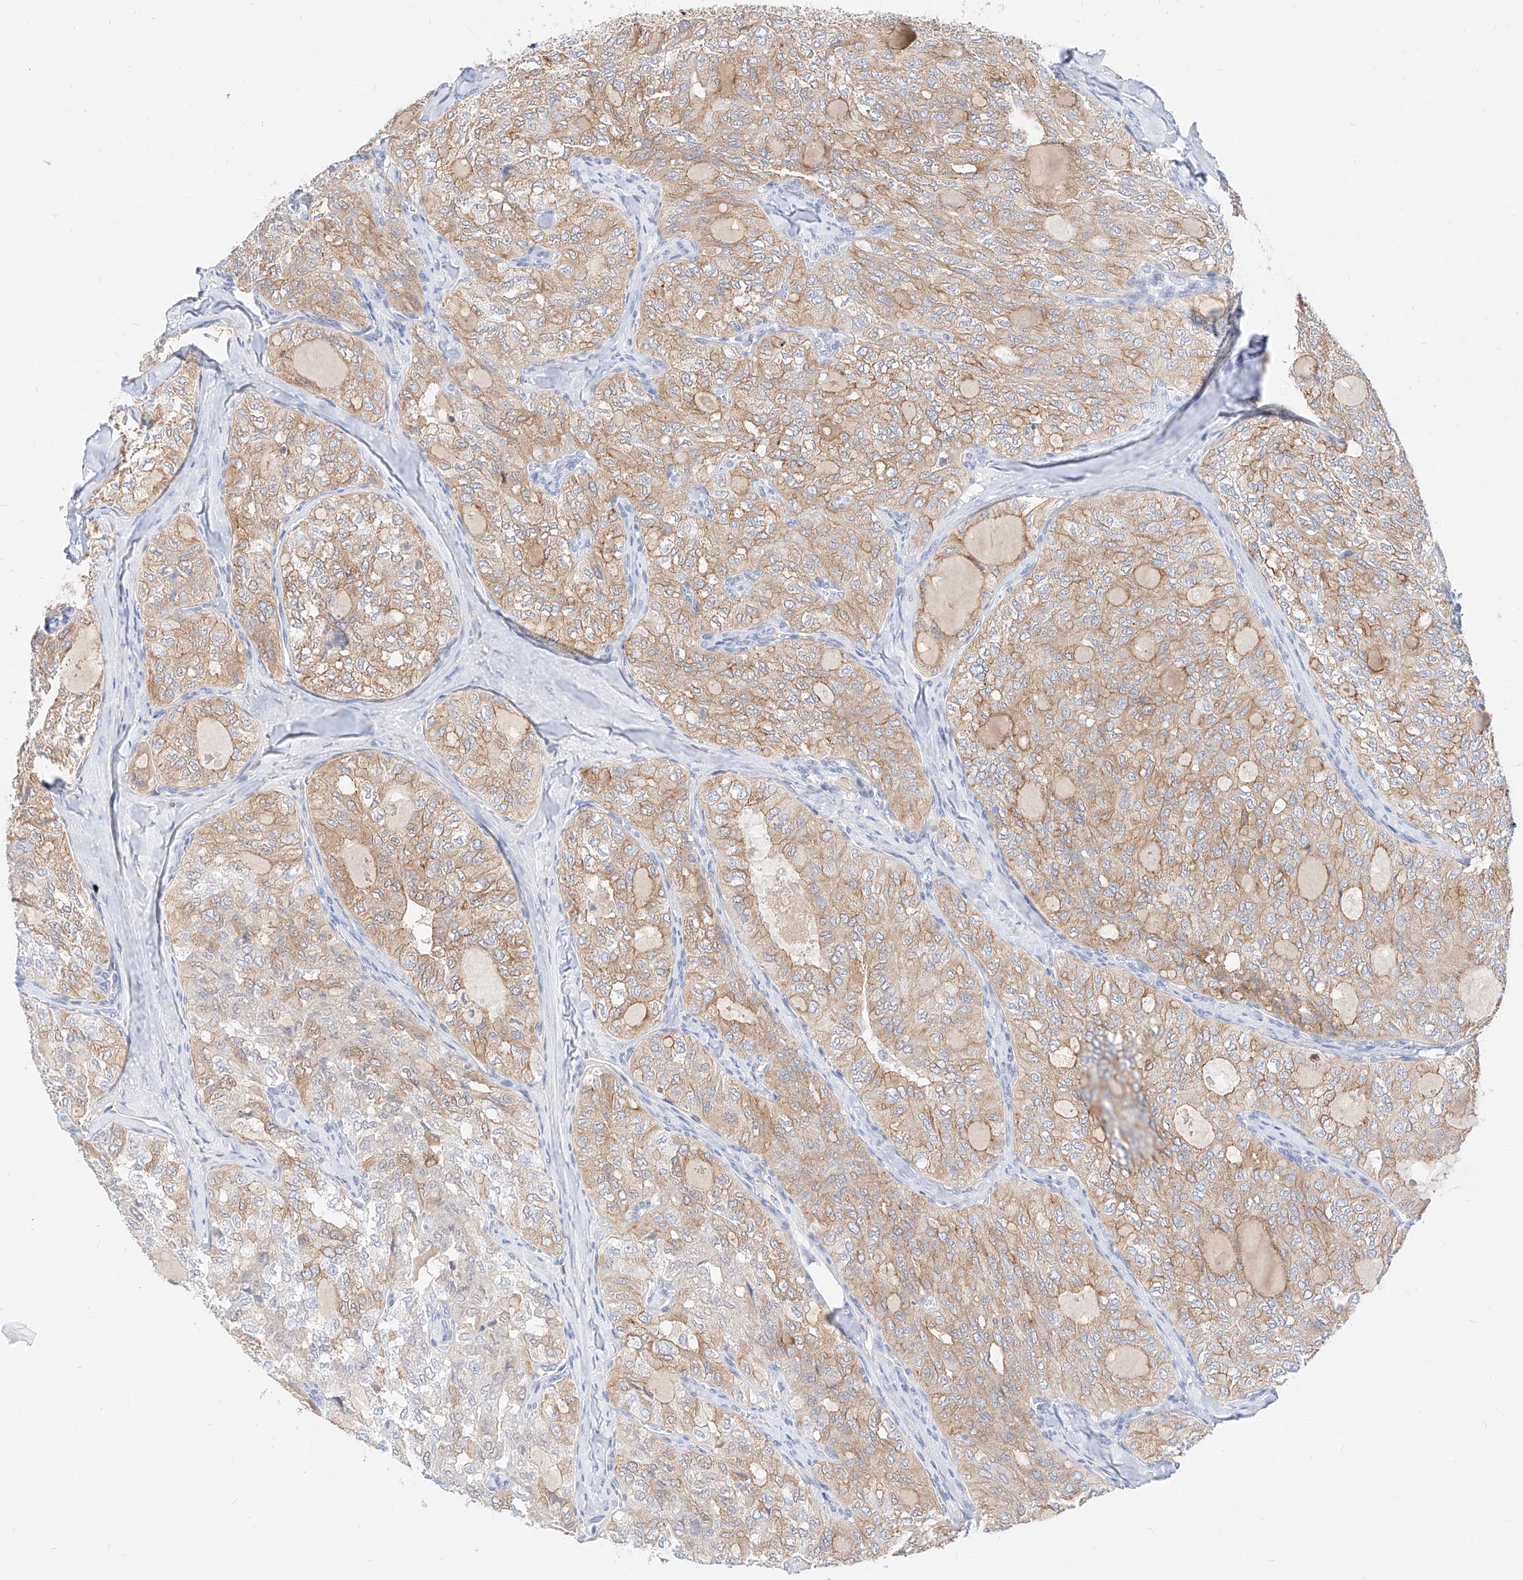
{"staining": {"intensity": "weak", "quantity": ">75%", "location": "cytoplasmic/membranous"}, "tissue": "thyroid cancer", "cell_type": "Tumor cells", "image_type": "cancer", "snomed": [{"axis": "morphology", "description": "Follicular adenoma carcinoma, NOS"}, {"axis": "topography", "description": "Thyroid gland"}], "caption": "Brown immunohistochemical staining in thyroid follicular adenoma carcinoma displays weak cytoplasmic/membranous positivity in about >75% of tumor cells.", "gene": "MAP7", "patient": {"sex": "male", "age": 75}}